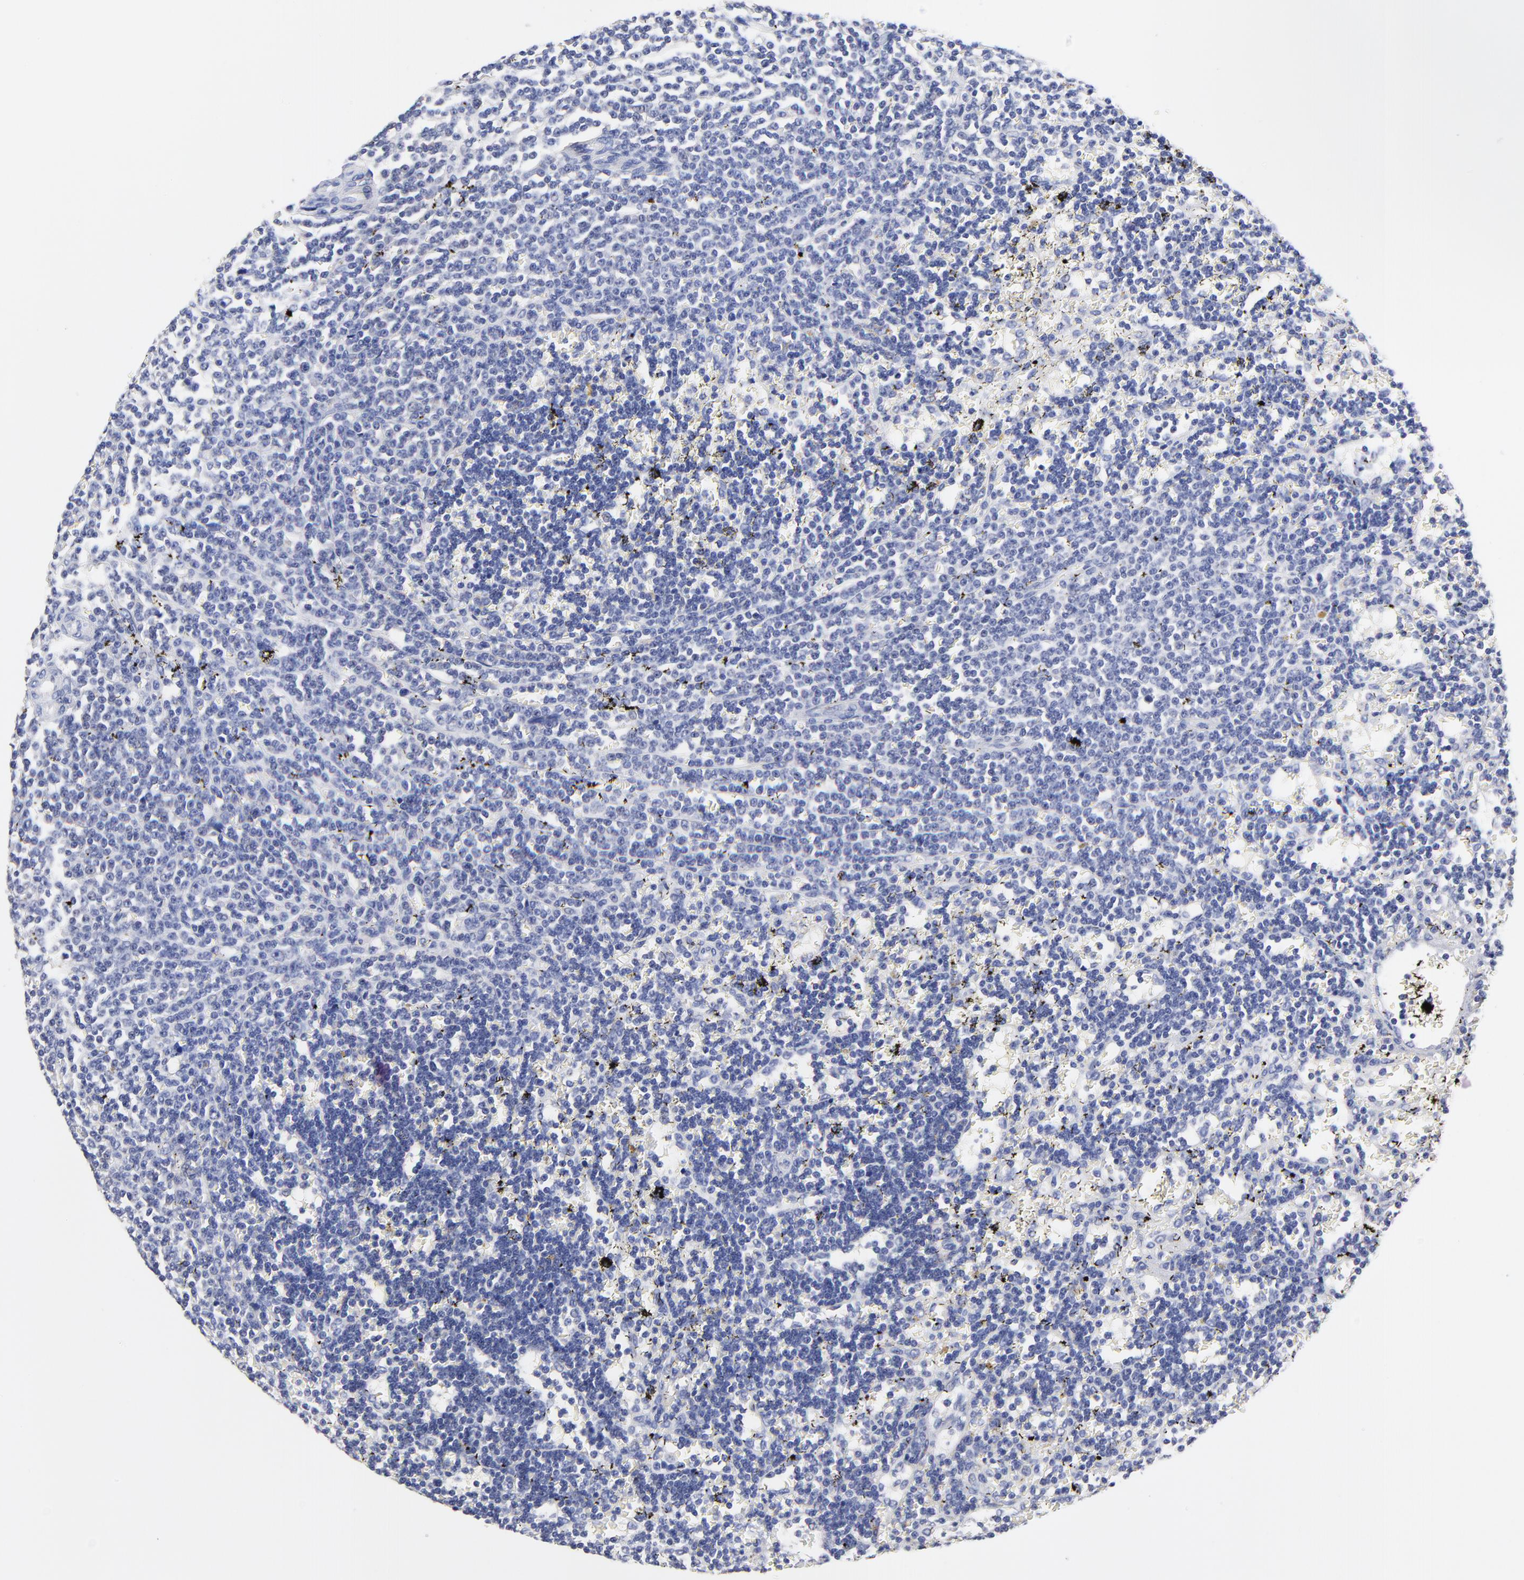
{"staining": {"intensity": "negative", "quantity": "none", "location": "none"}, "tissue": "lymphoma", "cell_type": "Tumor cells", "image_type": "cancer", "snomed": [{"axis": "morphology", "description": "Malignant lymphoma, non-Hodgkin's type, Low grade"}, {"axis": "topography", "description": "Spleen"}], "caption": "High magnification brightfield microscopy of lymphoma stained with DAB (3,3'-diaminobenzidine) (brown) and counterstained with hematoxylin (blue): tumor cells show no significant expression. (Stains: DAB (3,3'-diaminobenzidine) immunohistochemistry with hematoxylin counter stain, Microscopy: brightfield microscopy at high magnification).", "gene": "LAX1", "patient": {"sex": "male", "age": 60}}